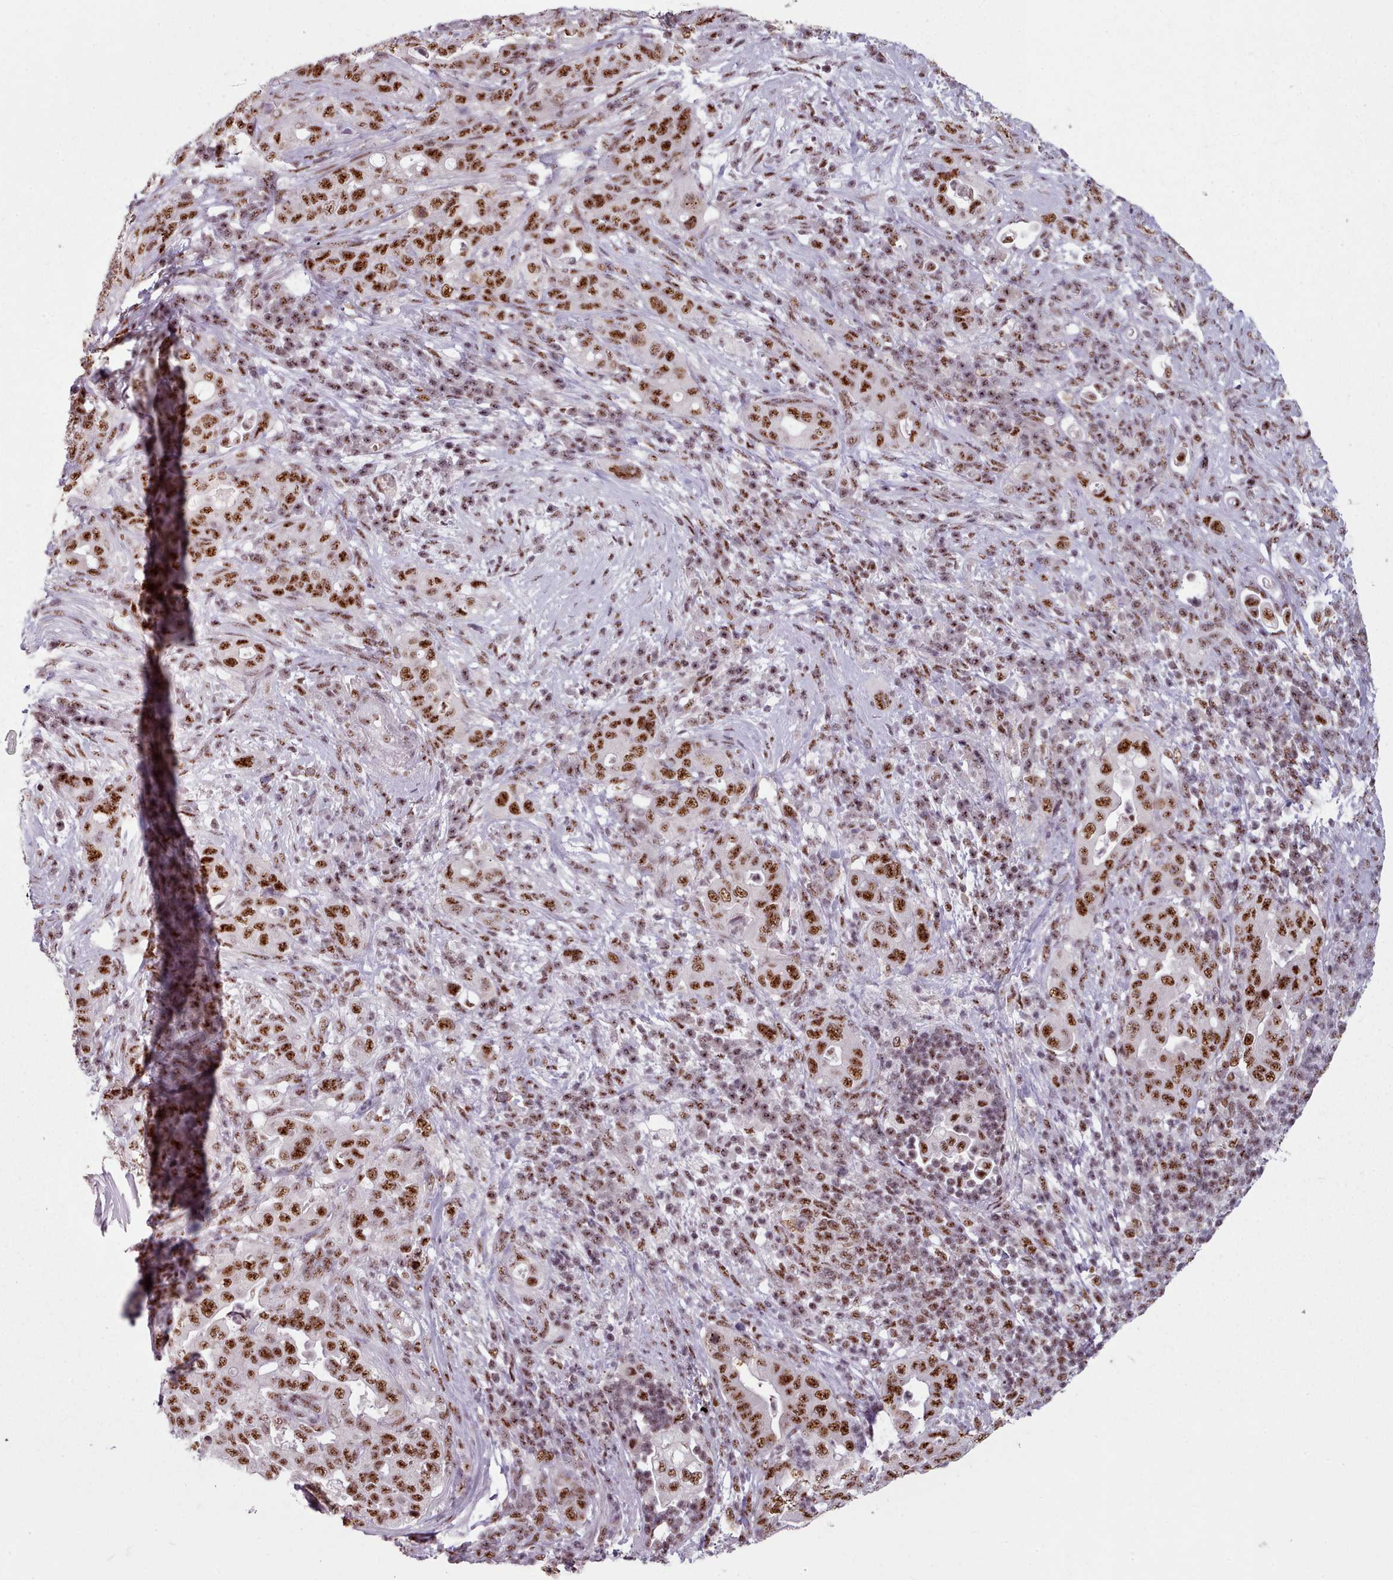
{"staining": {"intensity": "strong", "quantity": ">75%", "location": "nuclear"}, "tissue": "pancreatic cancer", "cell_type": "Tumor cells", "image_type": "cancer", "snomed": [{"axis": "morphology", "description": "Adenocarcinoma, NOS"}, {"axis": "topography", "description": "Pancreas"}], "caption": "IHC histopathology image of neoplastic tissue: human pancreatic adenocarcinoma stained using immunohistochemistry (IHC) exhibits high levels of strong protein expression localized specifically in the nuclear of tumor cells, appearing as a nuclear brown color.", "gene": "SRRM1", "patient": {"sex": "female", "age": 63}}